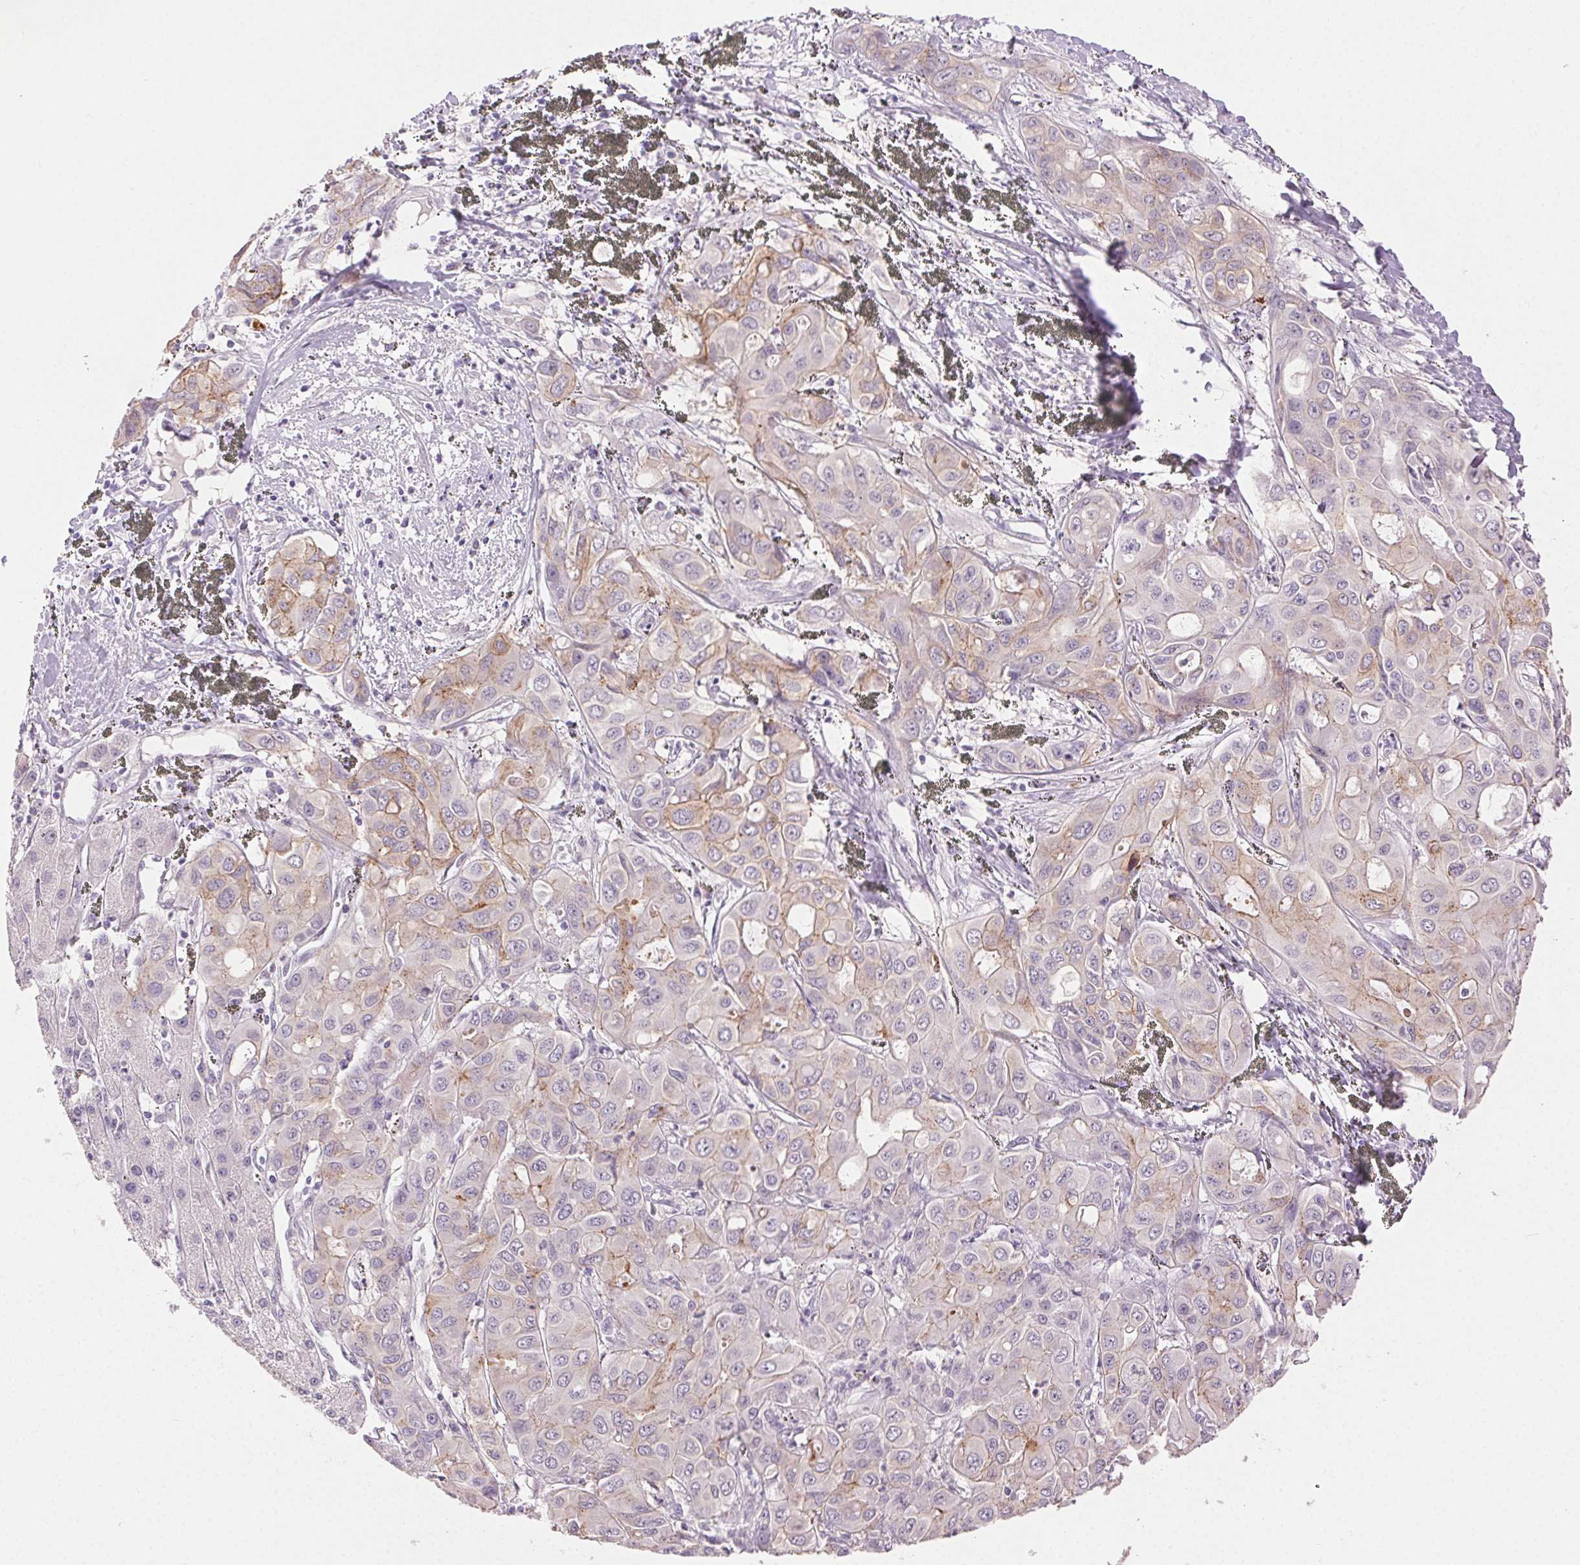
{"staining": {"intensity": "weak", "quantity": "<25%", "location": "cytoplasmic/membranous"}, "tissue": "liver cancer", "cell_type": "Tumor cells", "image_type": "cancer", "snomed": [{"axis": "morphology", "description": "Cholangiocarcinoma"}, {"axis": "topography", "description": "Liver"}], "caption": "Tumor cells are negative for protein expression in human liver cholangiocarcinoma.", "gene": "CLDN10", "patient": {"sex": "female", "age": 60}}